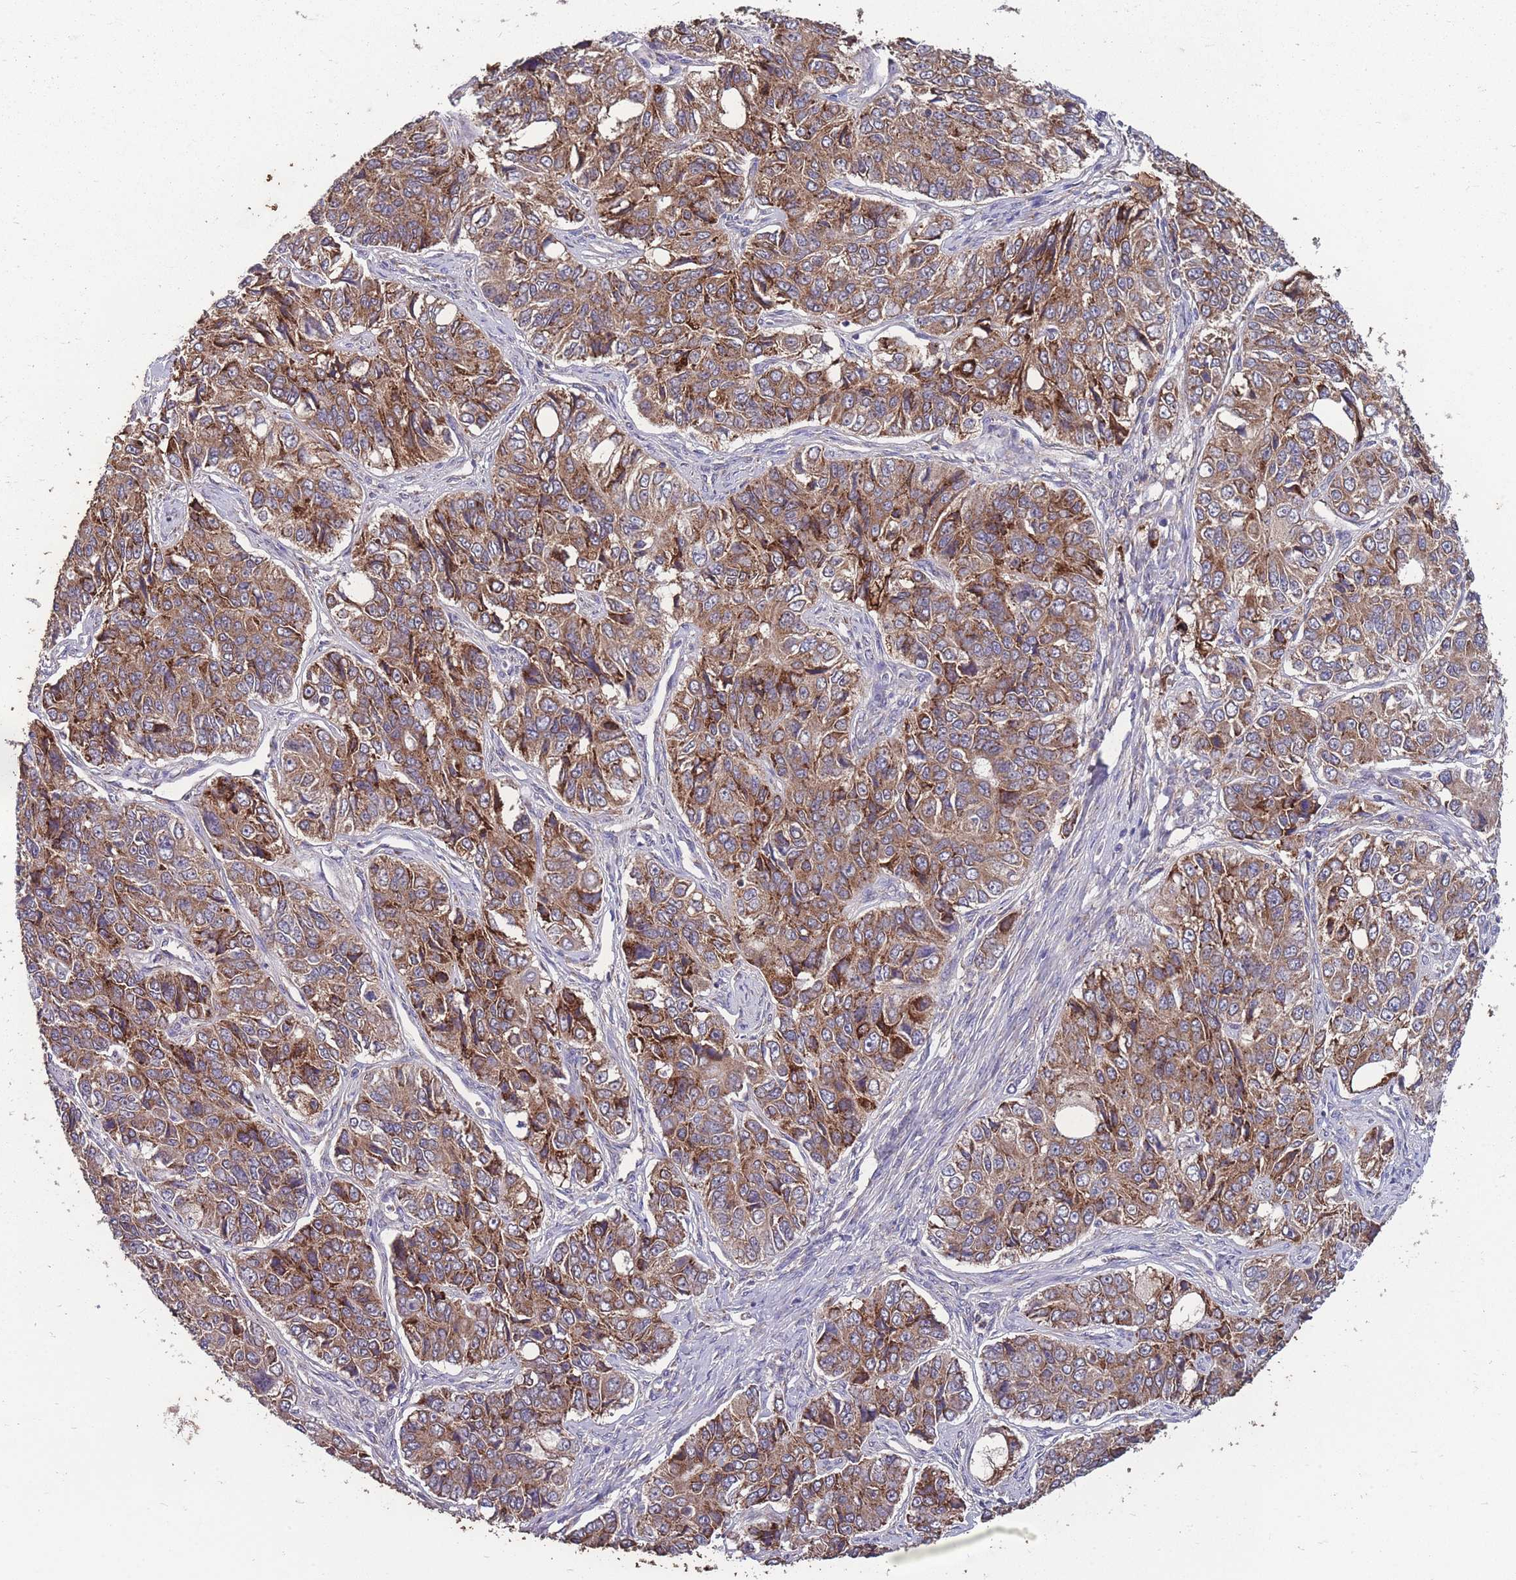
{"staining": {"intensity": "moderate", "quantity": ">75%", "location": "cytoplasmic/membranous"}, "tissue": "ovarian cancer", "cell_type": "Tumor cells", "image_type": "cancer", "snomed": [{"axis": "morphology", "description": "Carcinoma, endometroid"}, {"axis": "topography", "description": "Ovary"}], "caption": "A high-resolution micrograph shows immunohistochemistry (IHC) staining of ovarian endometroid carcinoma, which demonstrates moderate cytoplasmic/membranous positivity in approximately >75% of tumor cells. The staining was performed using DAB to visualize the protein expression in brown, while the nuclei were stained in blue with hematoxylin (Magnification: 20x).", "gene": "STIM2", "patient": {"sex": "female", "age": 51}}